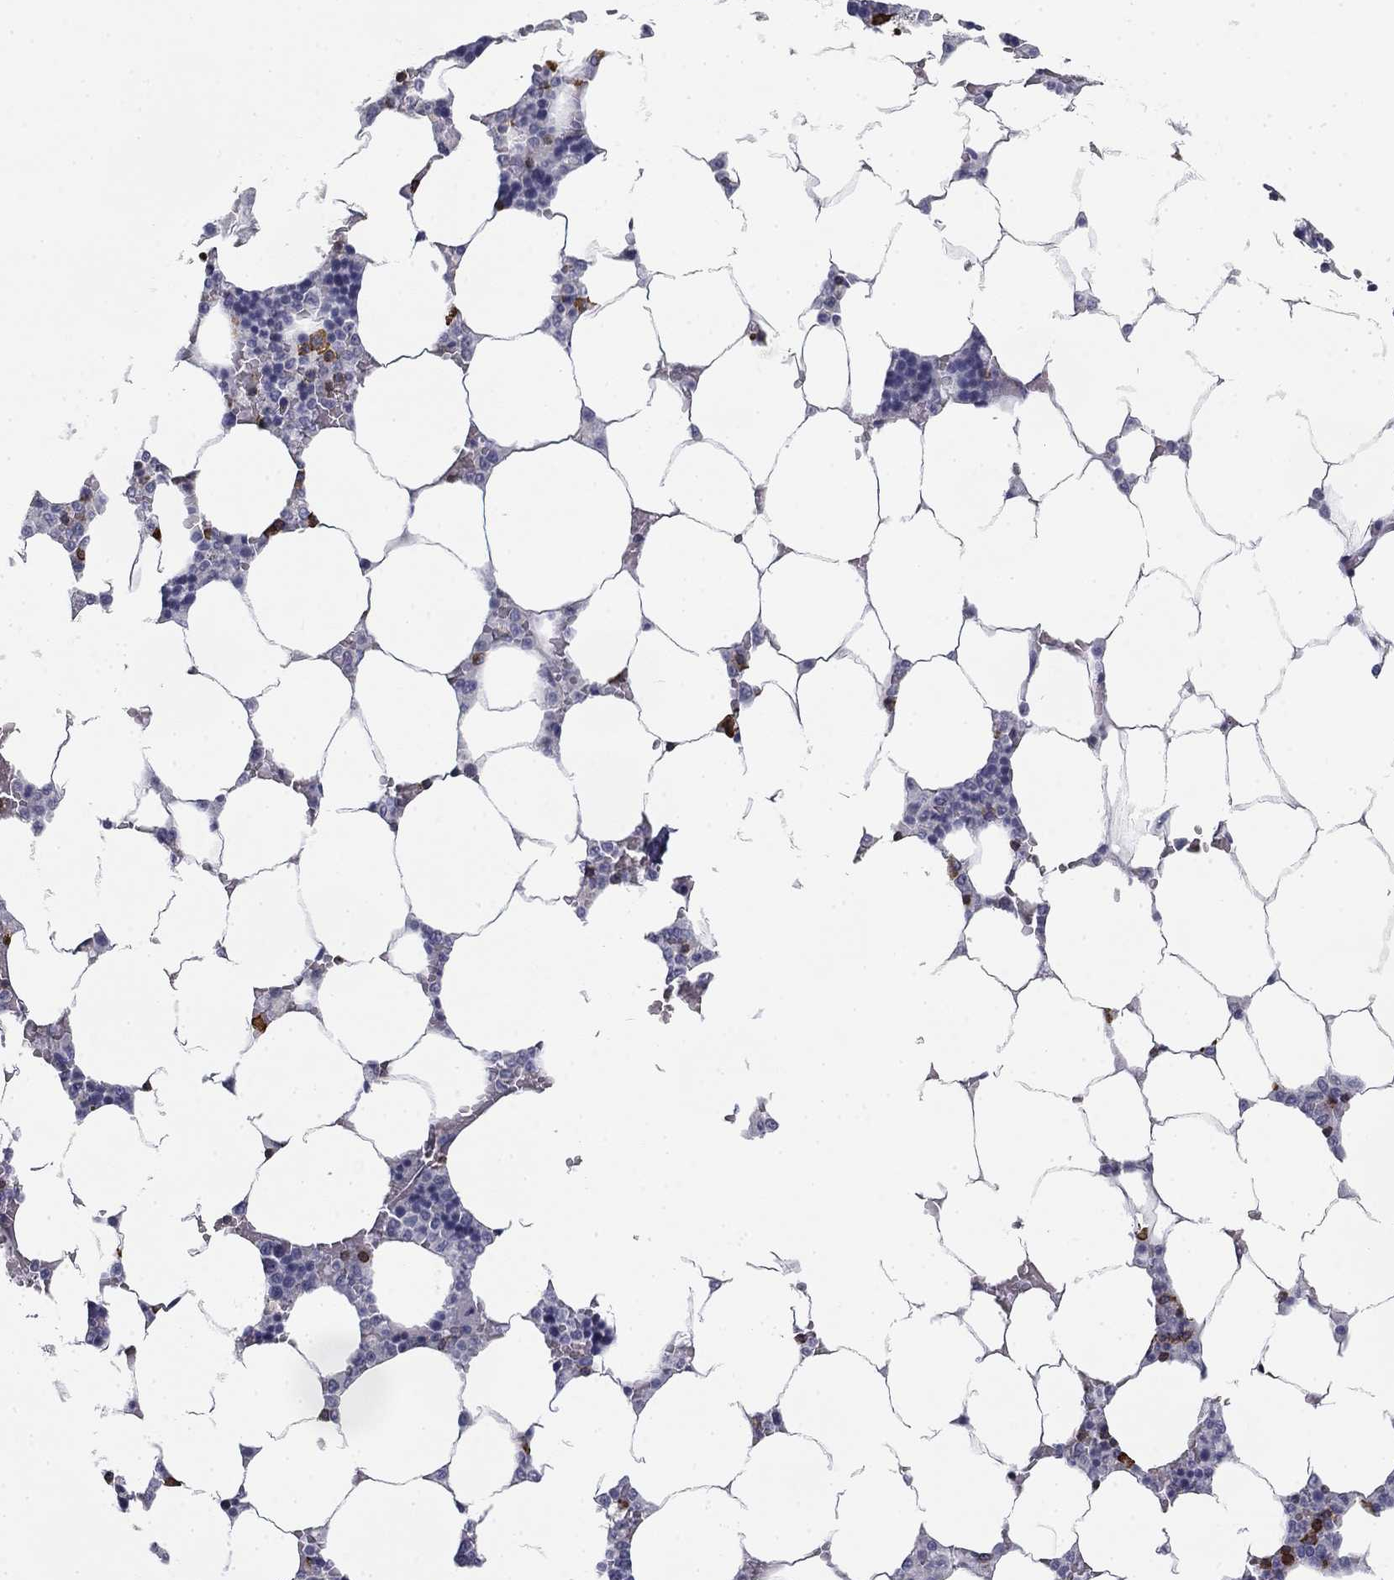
{"staining": {"intensity": "moderate", "quantity": "<25%", "location": "cytoplasmic/membranous,nuclear"}, "tissue": "bone marrow", "cell_type": "Hematopoietic cells", "image_type": "normal", "snomed": [{"axis": "morphology", "description": "Normal tissue, NOS"}, {"axis": "topography", "description": "Bone marrow"}], "caption": "High-magnification brightfield microscopy of benign bone marrow stained with DAB (brown) and counterstained with hematoxylin (blue). hematopoietic cells exhibit moderate cytoplasmic/membranous,nuclear expression is present in approximately<25% of cells. (Stains: DAB in brown, nuclei in blue, Microscopy: brightfield microscopy at high magnification).", "gene": "TRAT1", "patient": {"sex": "male", "age": 63}}